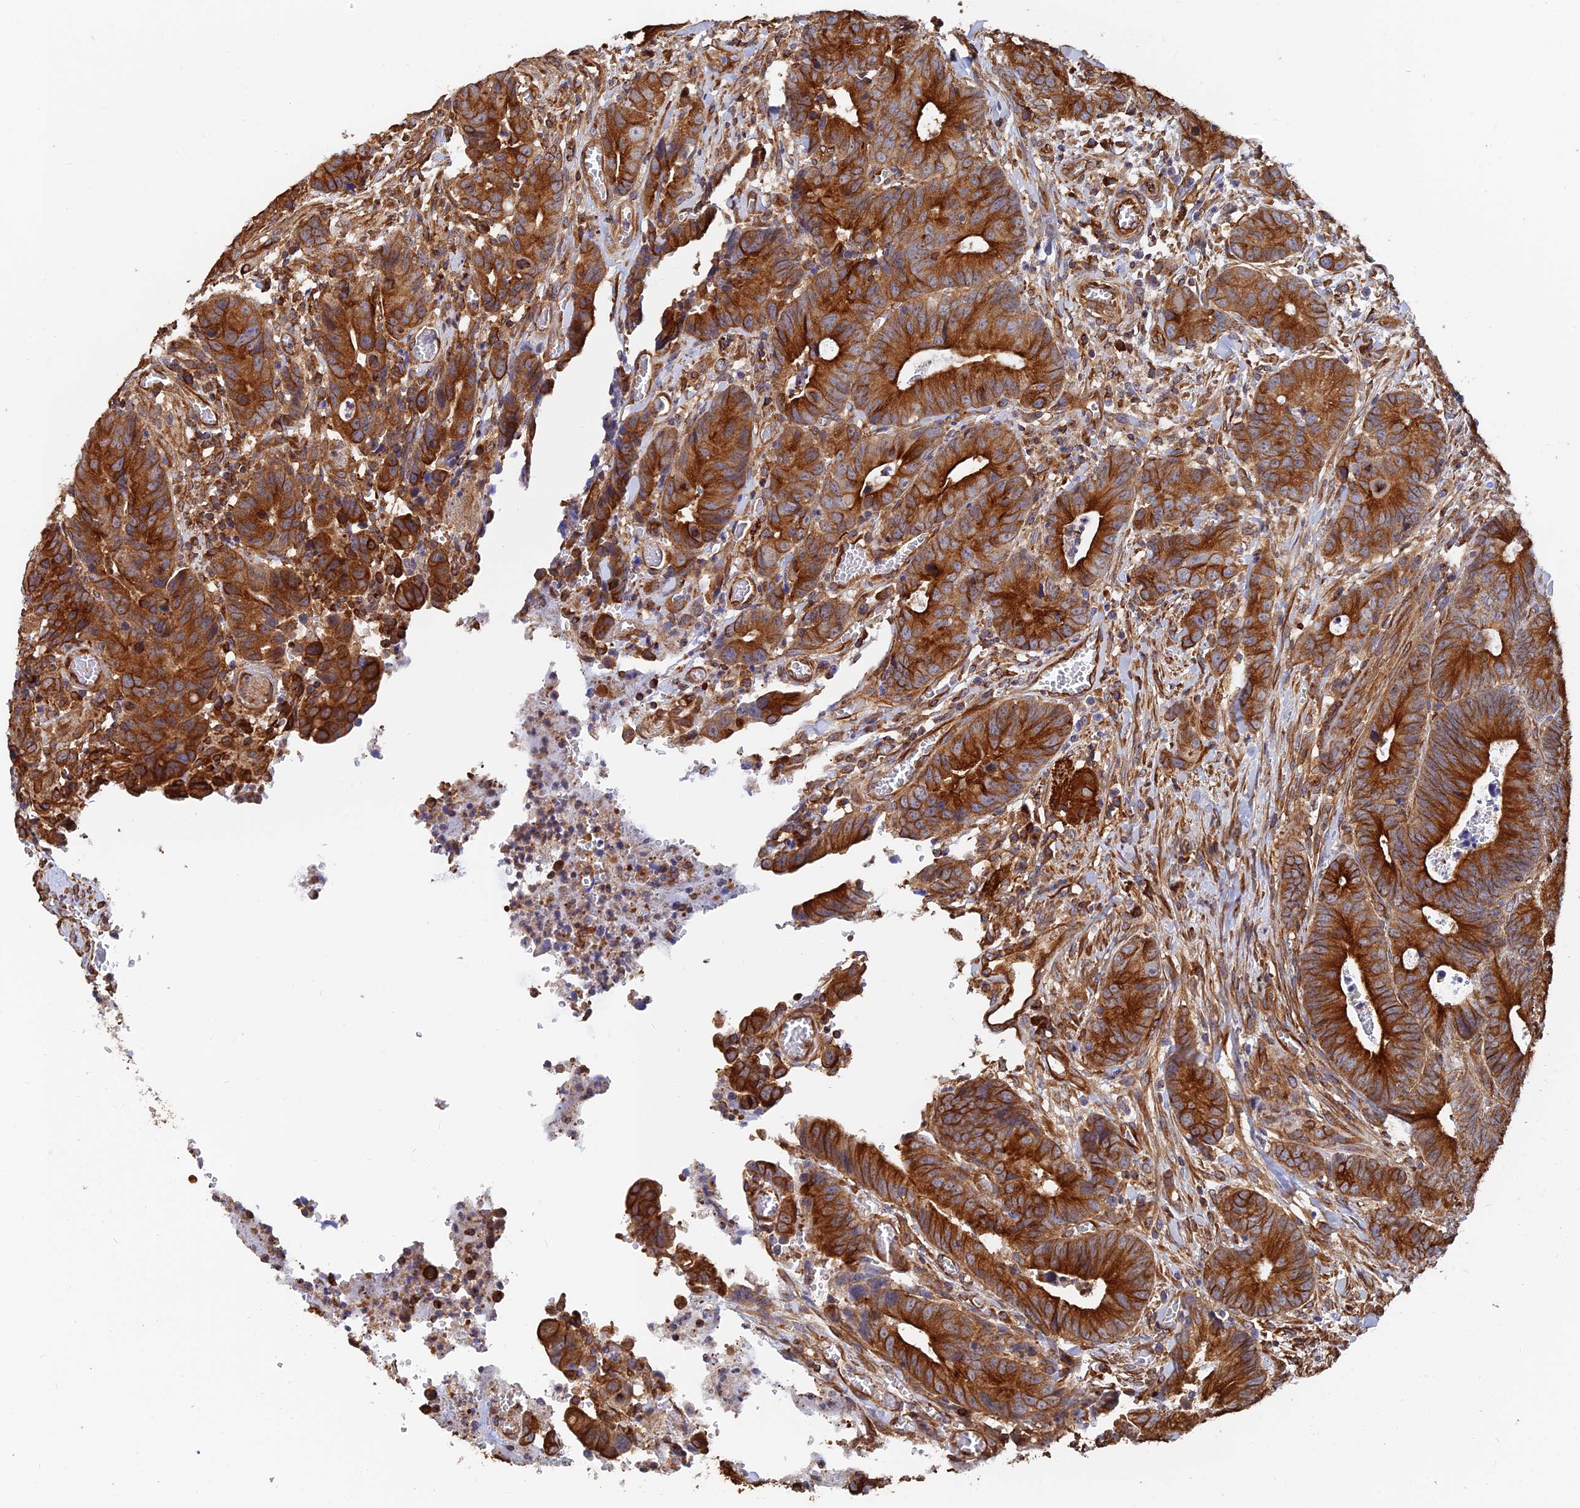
{"staining": {"intensity": "strong", "quantity": ">75%", "location": "cytoplasmic/membranous"}, "tissue": "colorectal cancer", "cell_type": "Tumor cells", "image_type": "cancer", "snomed": [{"axis": "morphology", "description": "Adenocarcinoma, NOS"}, {"axis": "topography", "description": "Colon"}], "caption": "Protein staining displays strong cytoplasmic/membranous positivity in approximately >75% of tumor cells in colorectal cancer. (DAB (3,3'-diaminobenzidine) IHC, brown staining for protein, blue staining for nuclei).", "gene": "WBP11", "patient": {"sex": "female", "age": 57}}